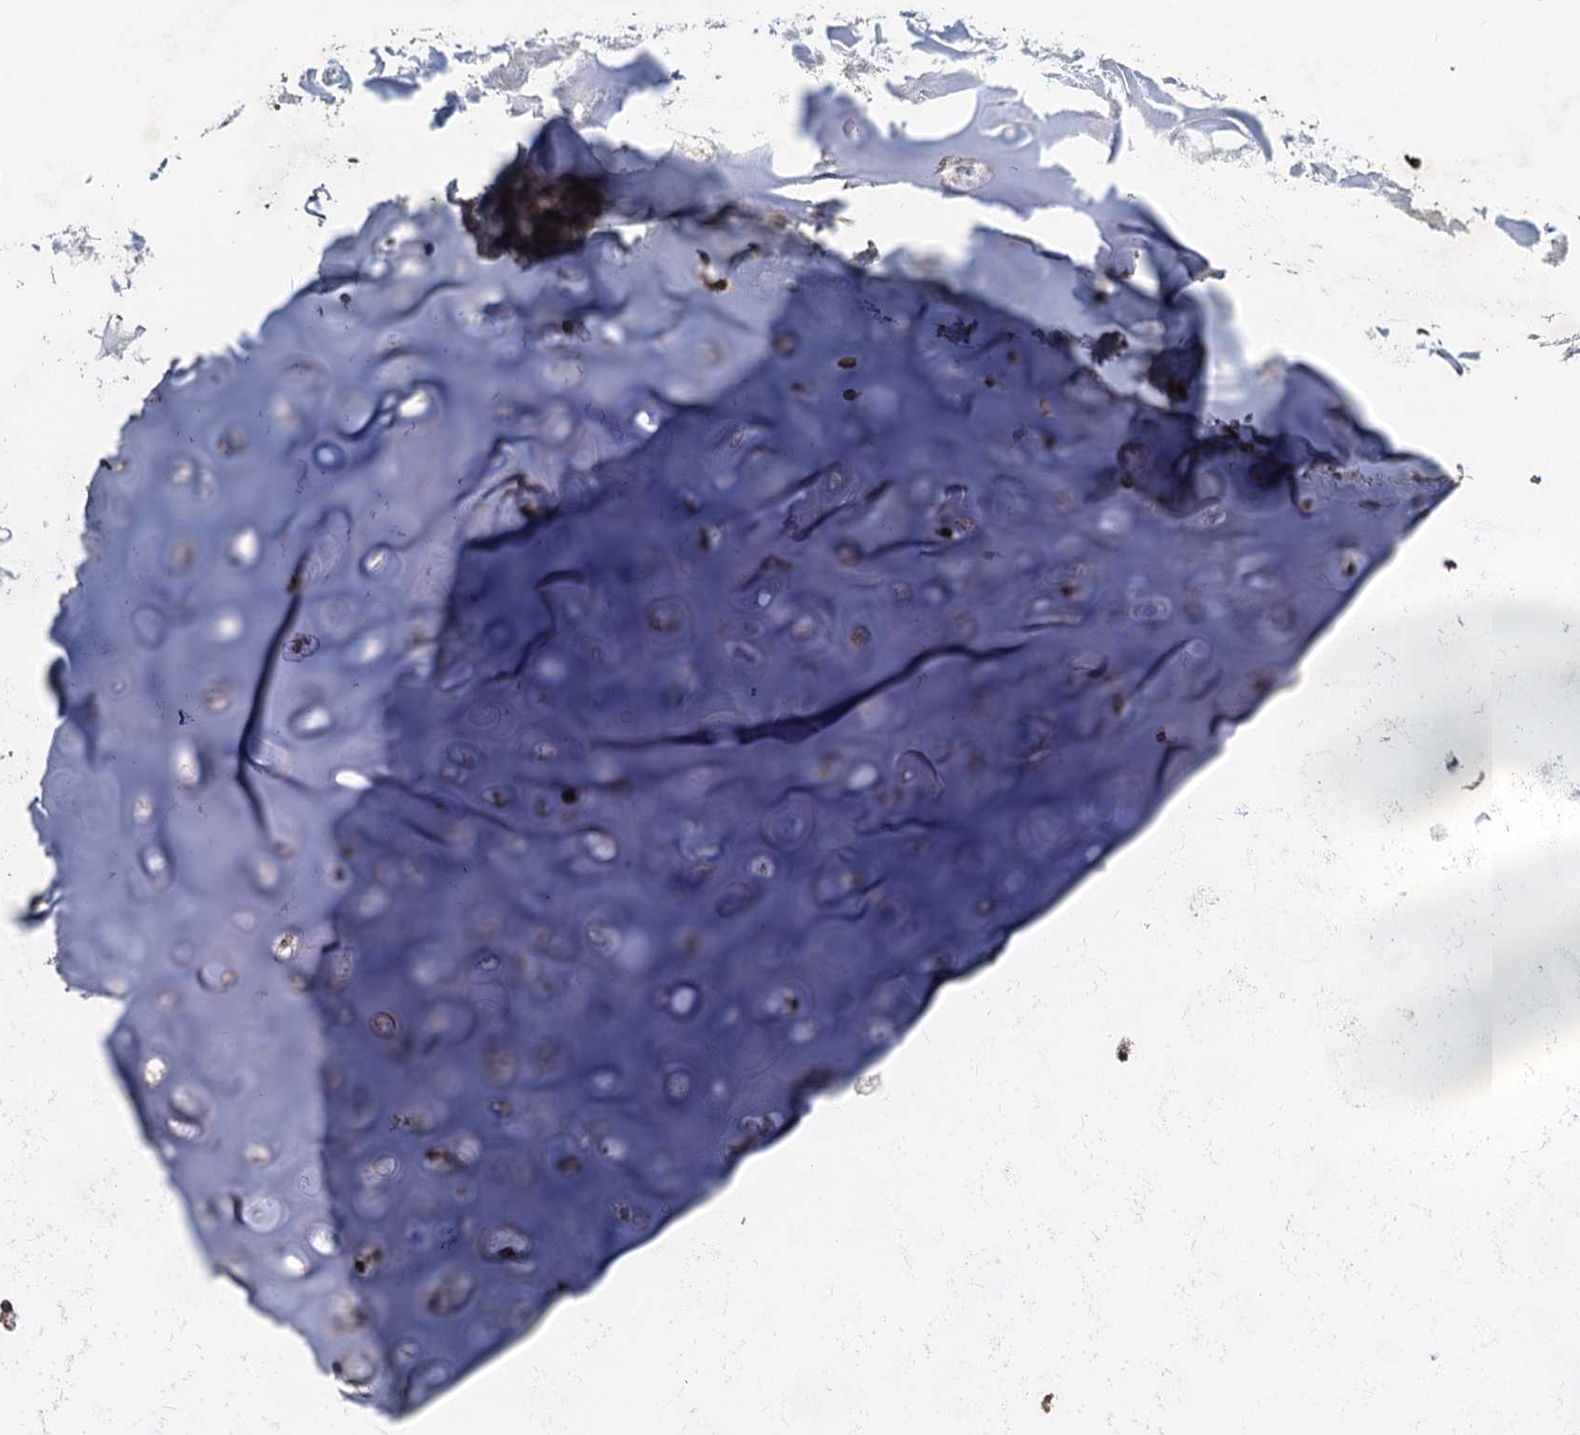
{"staining": {"intensity": "weak", "quantity": "<25%", "location": "nuclear"}, "tissue": "adipose tissue", "cell_type": "Adipocytes", "image_type": "normal", "snomed": [{"axis": "morphology", "description": "Normal tissue, NOS"}, {"axis": "topography", "description": "Lymph node"}, {"axis": "topography", "description": "Cartilage tissue"}, {"axis": "topography", "description": "Bronchus"}], "caption": "IHC of unremarkable adipose tissue shows no staining in adipocytes. (DAB IHC, high magnification).", "gene": "RITA1", "patient": {"sex": "male", "age": 63}}